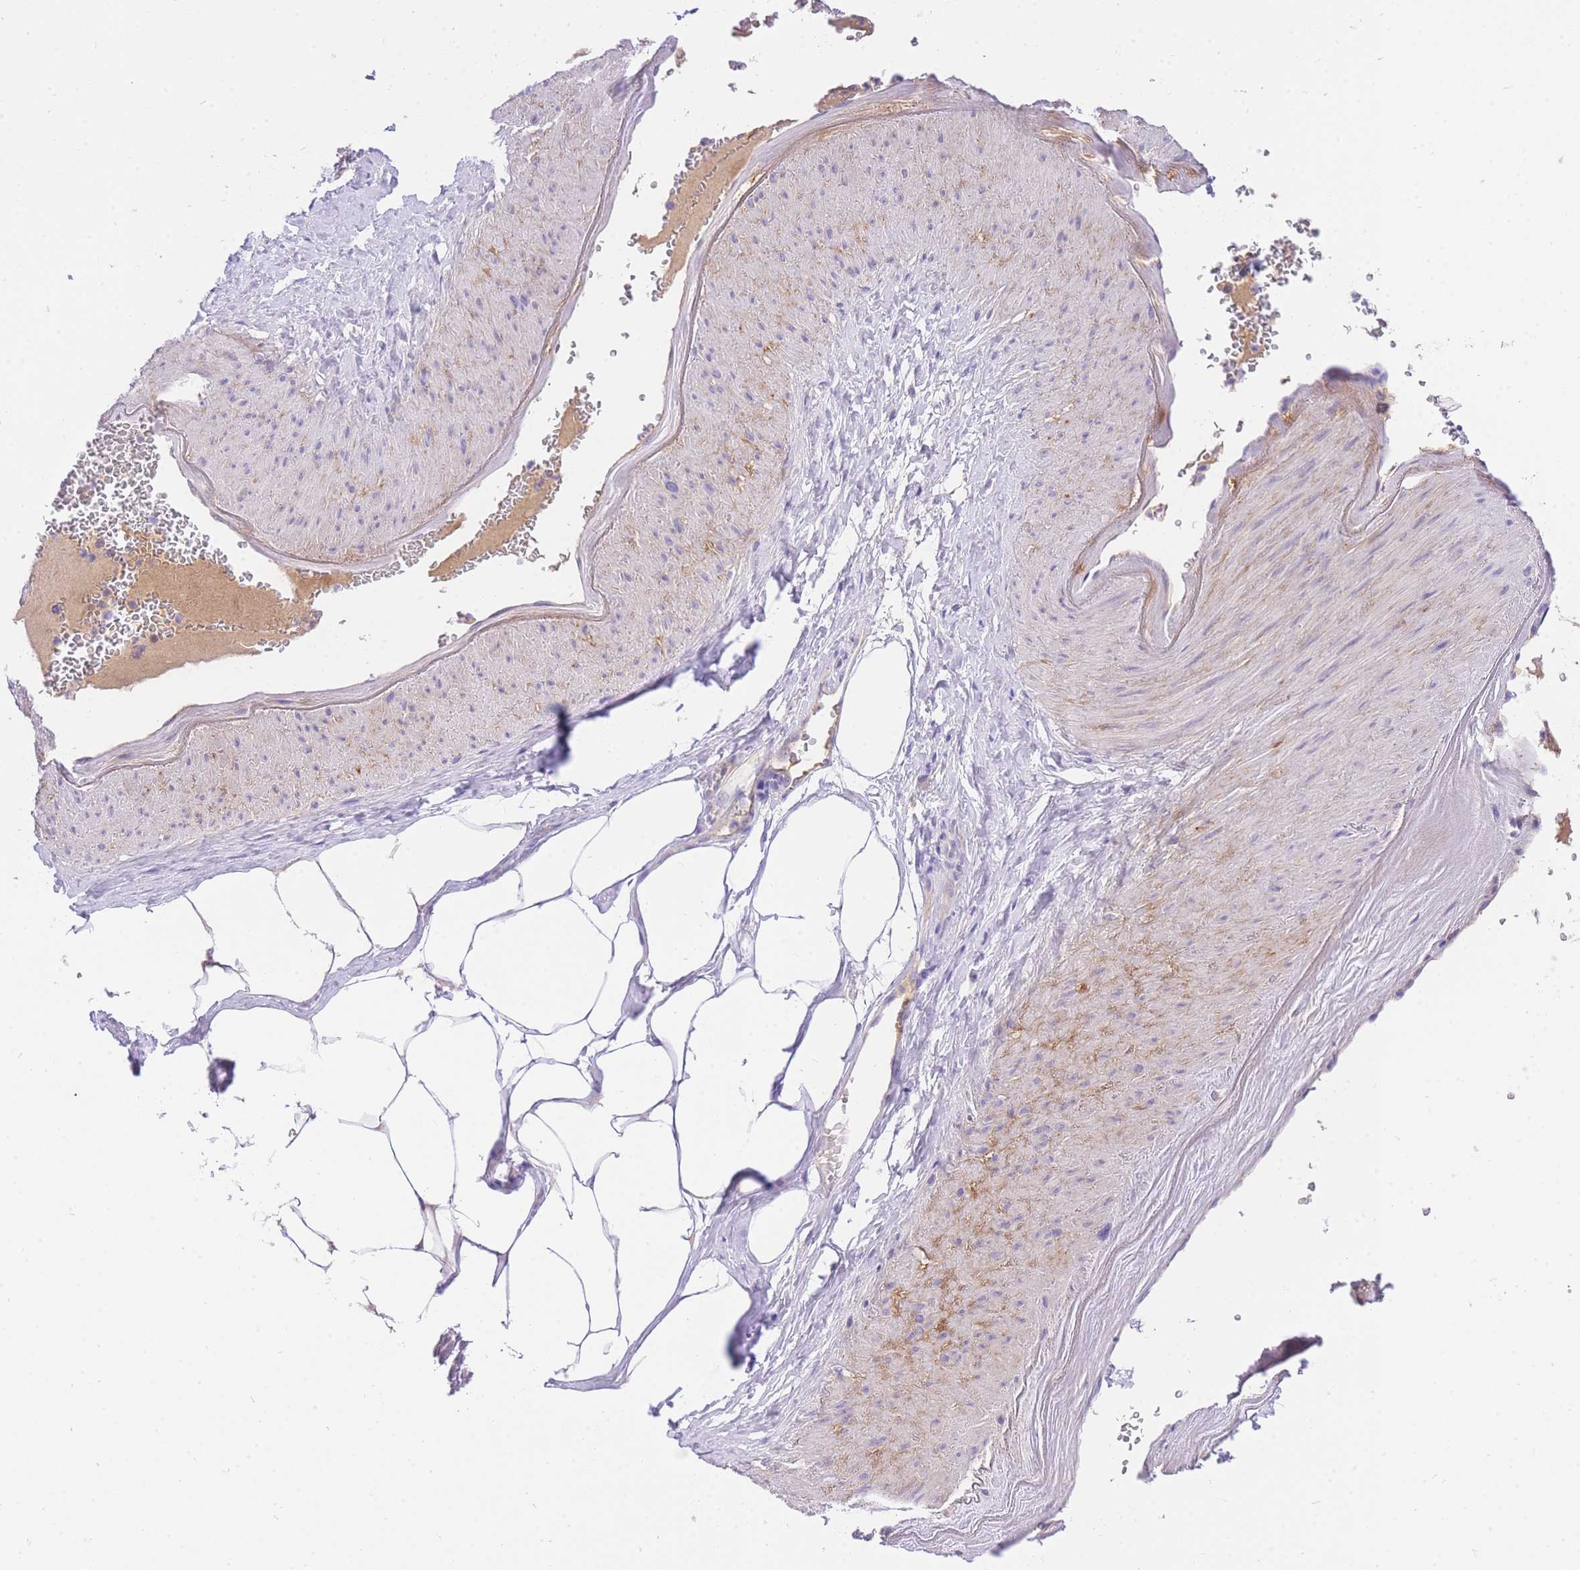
{"staining": {"intensity": "negative", "quantity": "none", "location": "none"}, "tissue": "adipose tissue", "cell_type": "Adipocytes", "image_type": "normal", "snomed": [{"axis": "morphology", "description": "Normal tissue, NOS"}, {"axis": "morphology", "description": "Adenocarcinoma, Low grade"}, {"axis": "topography", "description": "Prostate"}, {"axis": "topography", "description": "Peripheral nerve tissue"}], "caption": "The histopathology image exhibits no staining of adipocytes in normal adipose tissue. (DAB immunohistochemistry (IHC) visualized using brightfield microscopy, high magnification).", "gene": "LIPH", "patient": {"sex": "male", "age": 63}}